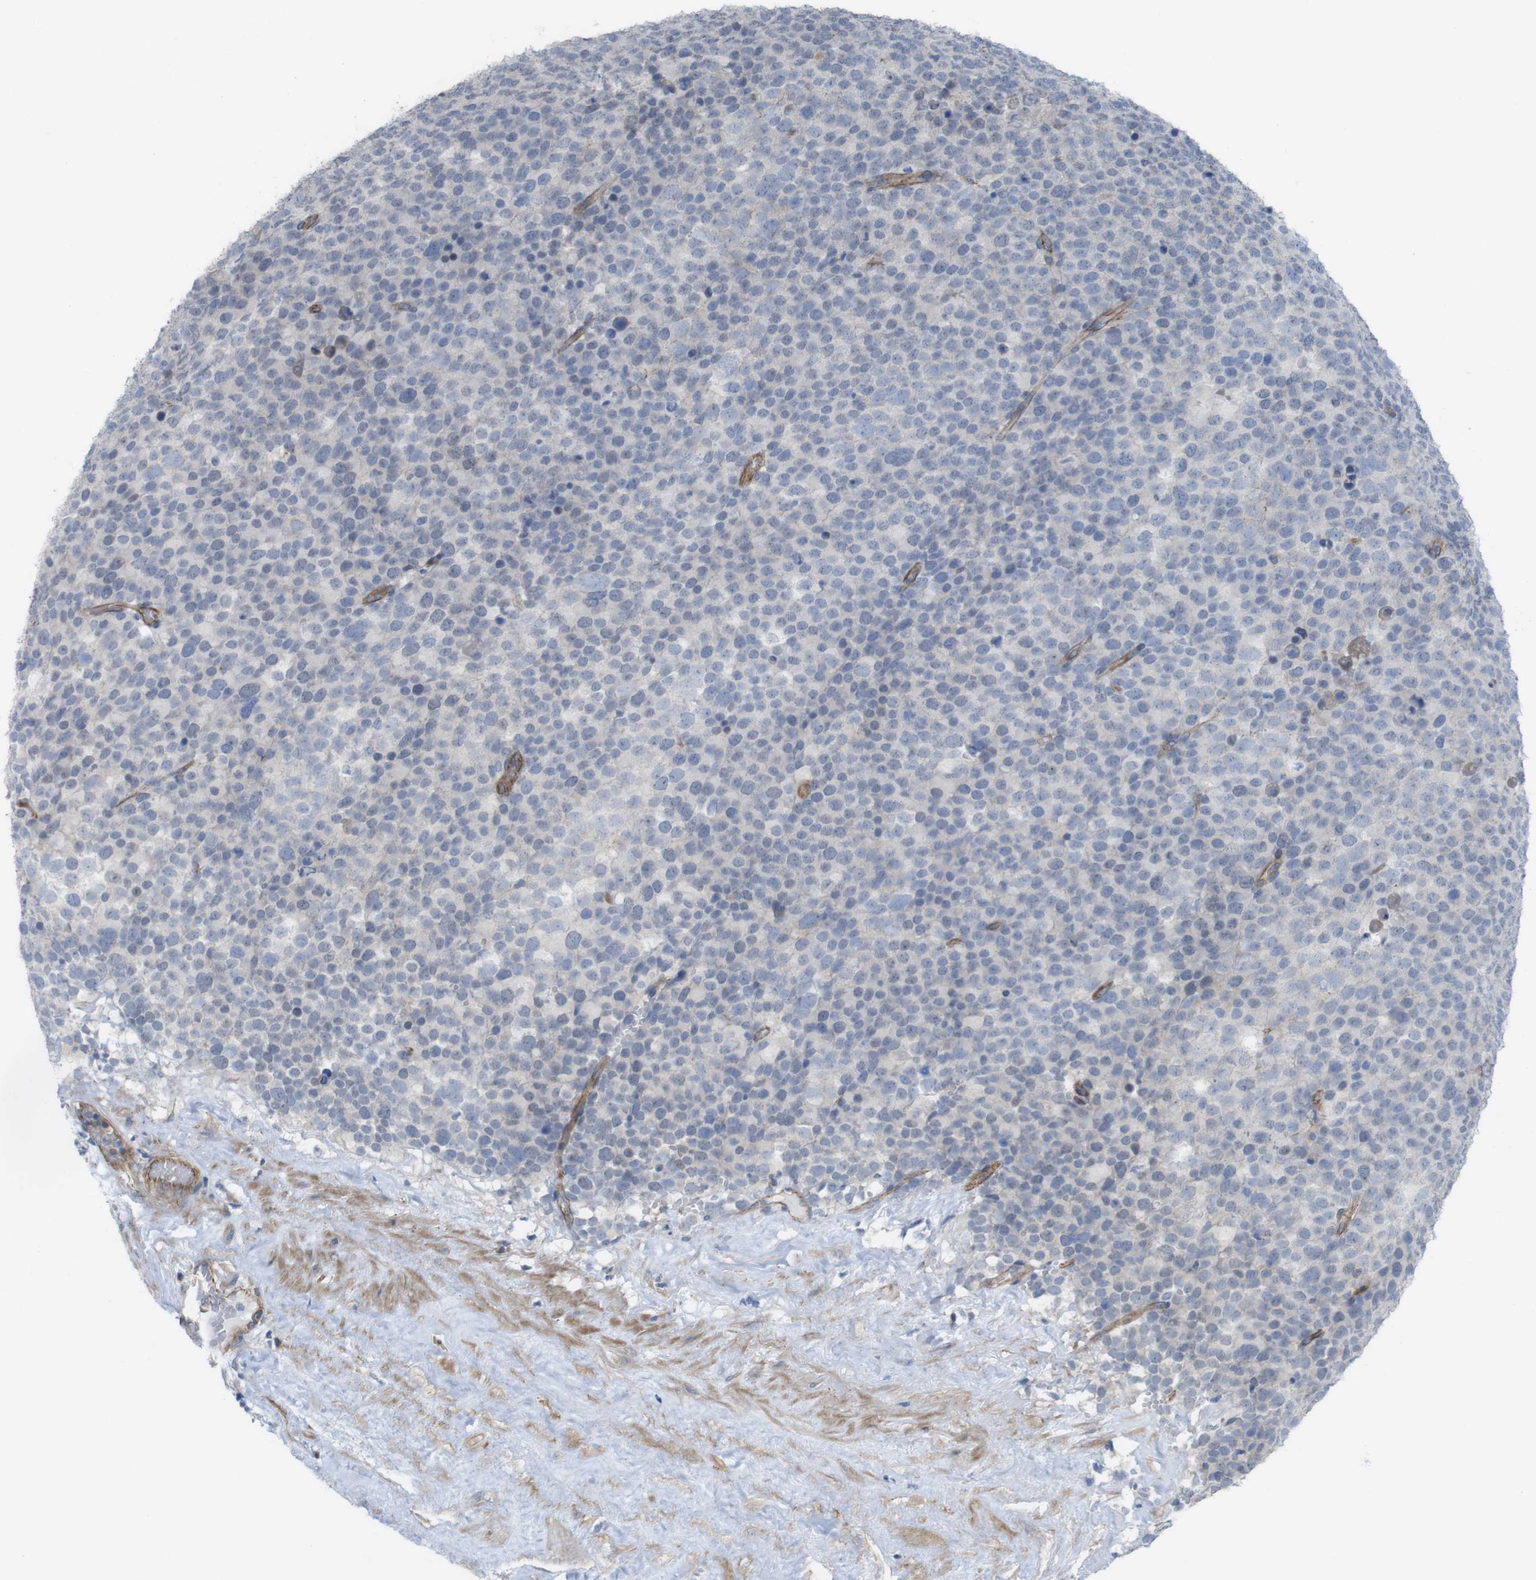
{"staining": {"intensity": "weak", "quantity": "<25%", "location": "cytoplasmic/membranous"}, "tissue": "testis cancer", "cell_type": "Tumor cells", "image_type": "cancer", "snomed": [{"axis": "morphology", "description": "Seminoma, NOS"}, {"axis": "topography", "description": "Testis"}], "caption": "There is no significant expression in tumor cells of testis cancer (seminoma).", "gene": "PREX2", "patient": {"sex": "male", "age": 71}}